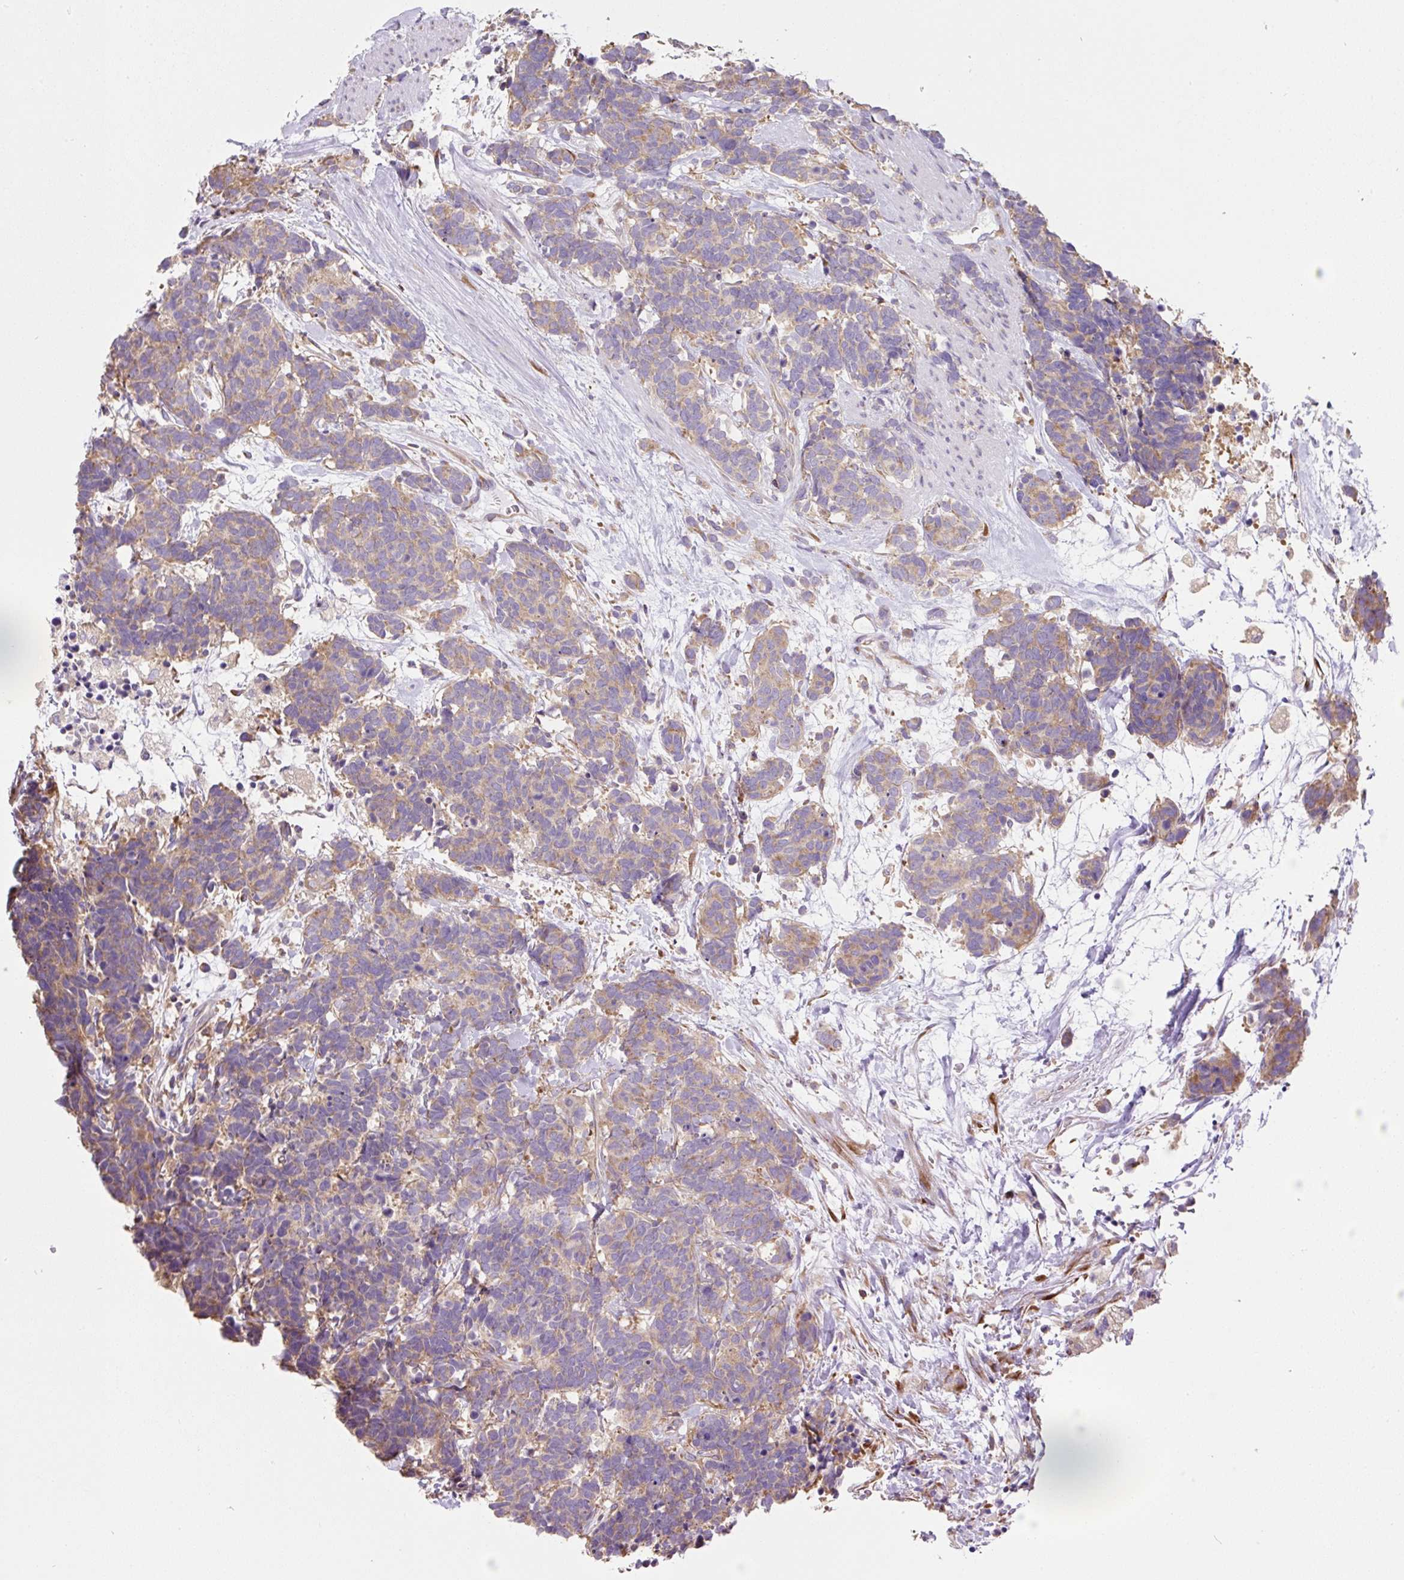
{"staining": {"intensity": "moderate", "quantity": "<25%", "location": "cytoplasmic/membranous"}, "tissue": "carcinoid", "cell_type": "Tumor cells", "image_type": "cancer", "snomed": [{"axis": "morphology", "description": "Carcinoma, NOS"}, {"axis": "morphology", "description": "Carcinoid, malignant, NOS"}, {"axis": "topography", "description": "Prostate"}], "caption": "Immunohistochemistry micrograph of neoplastic tissue: human carcinoma stained using IHC exhibits low levels of moderate protein expression localized specifically in the cytoplasmic/membranous of tumor cells, appearing as a cytoplasmic/membranous brown color.", "gene": "RPS23", "patient": {"sex": "male", "age": 57}}